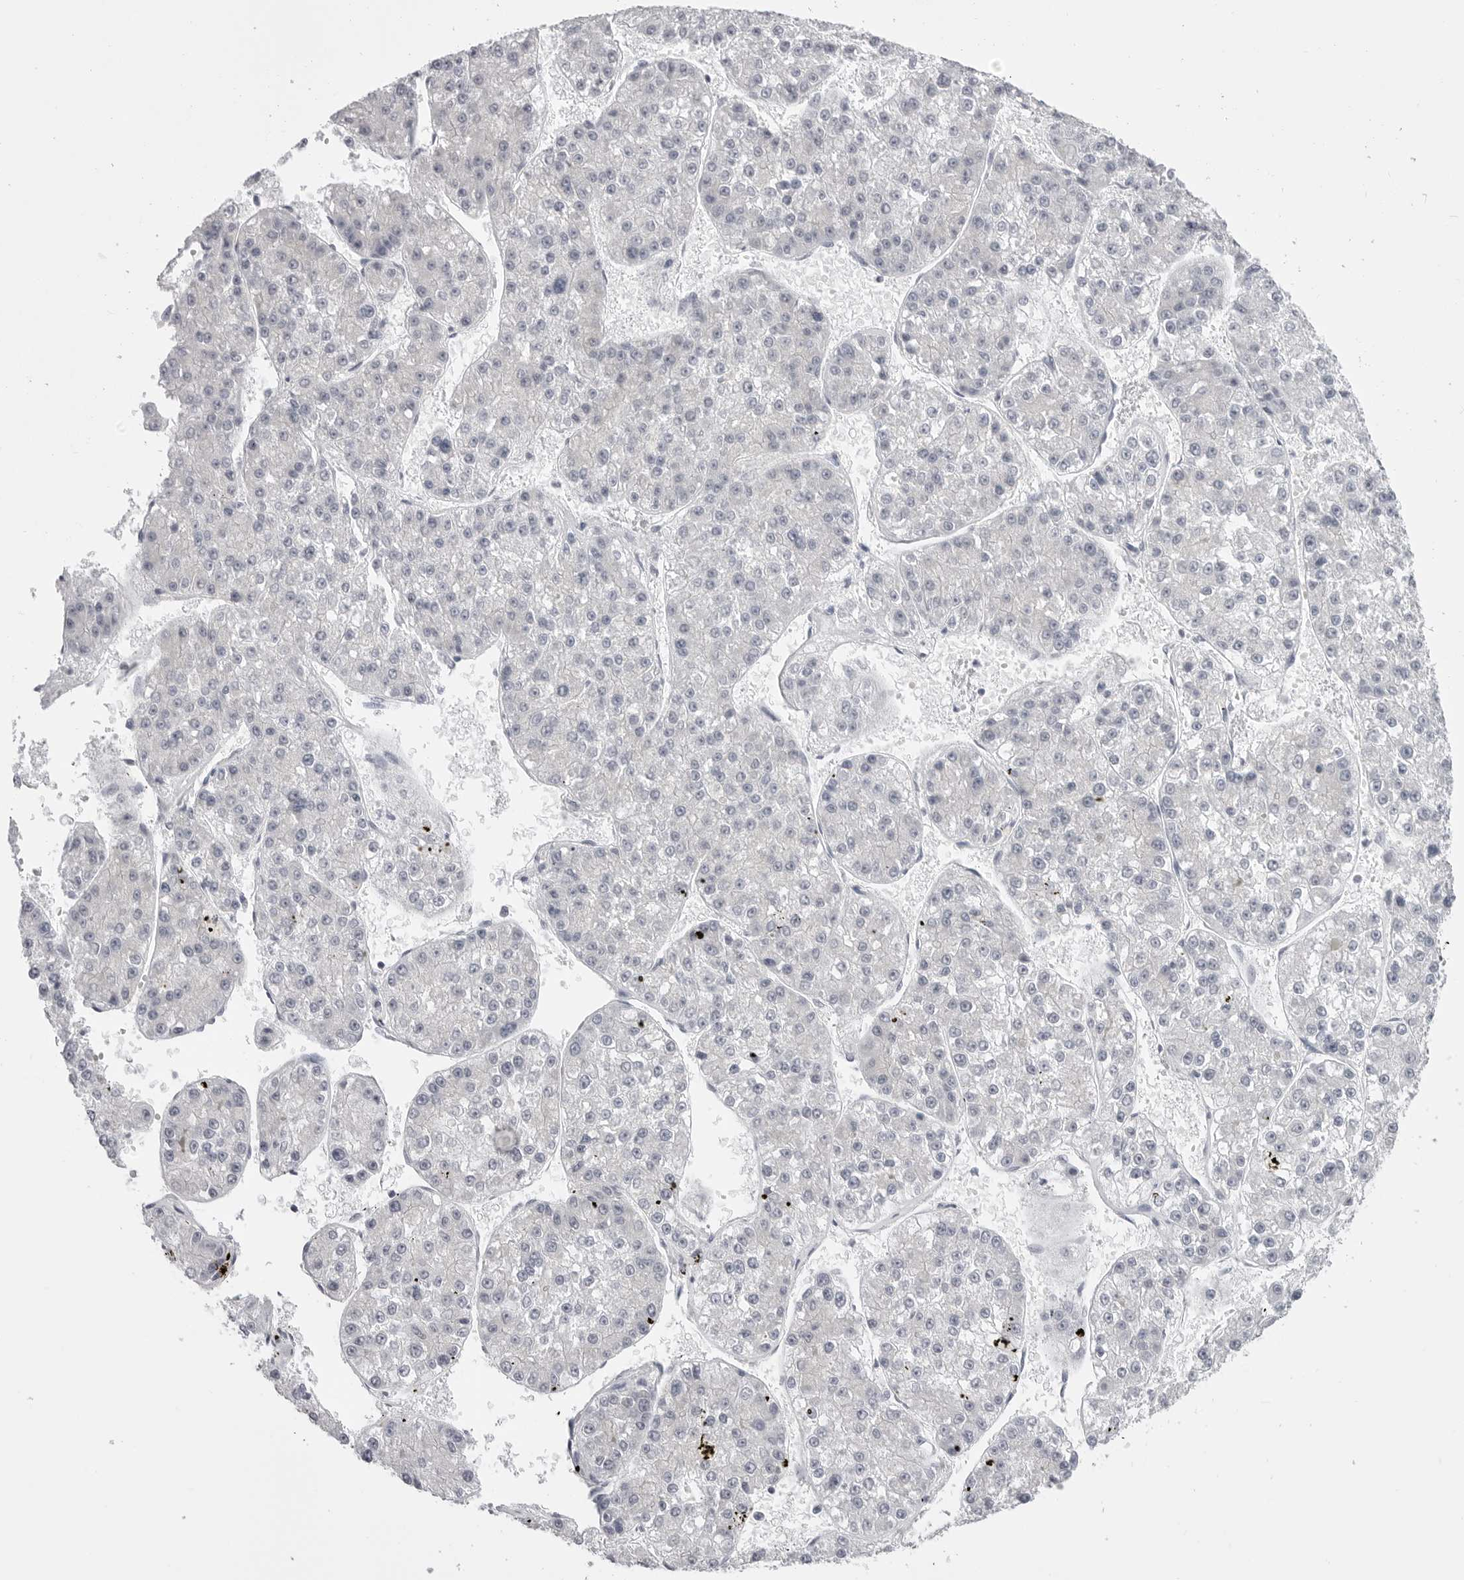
{"staining": {"intensity": "negative", "quantity": "none", "location": "none"}, "tissue": "liver cancer", "cell_type": "Tumor cells", "image_type": "cancer", "snomed": [{"axis": "morphology", "description": "Carcinoma, Hepatocellular, NOS"}, {"axis": "topography", "description": "Liver"}], "caption": "The photomicrograph demonstrates no staining of tumor cells in liver cancer (hepatocellular carcinoma).", "gene": "TUFM", "patient": {"sex": "female", "age": 73}}